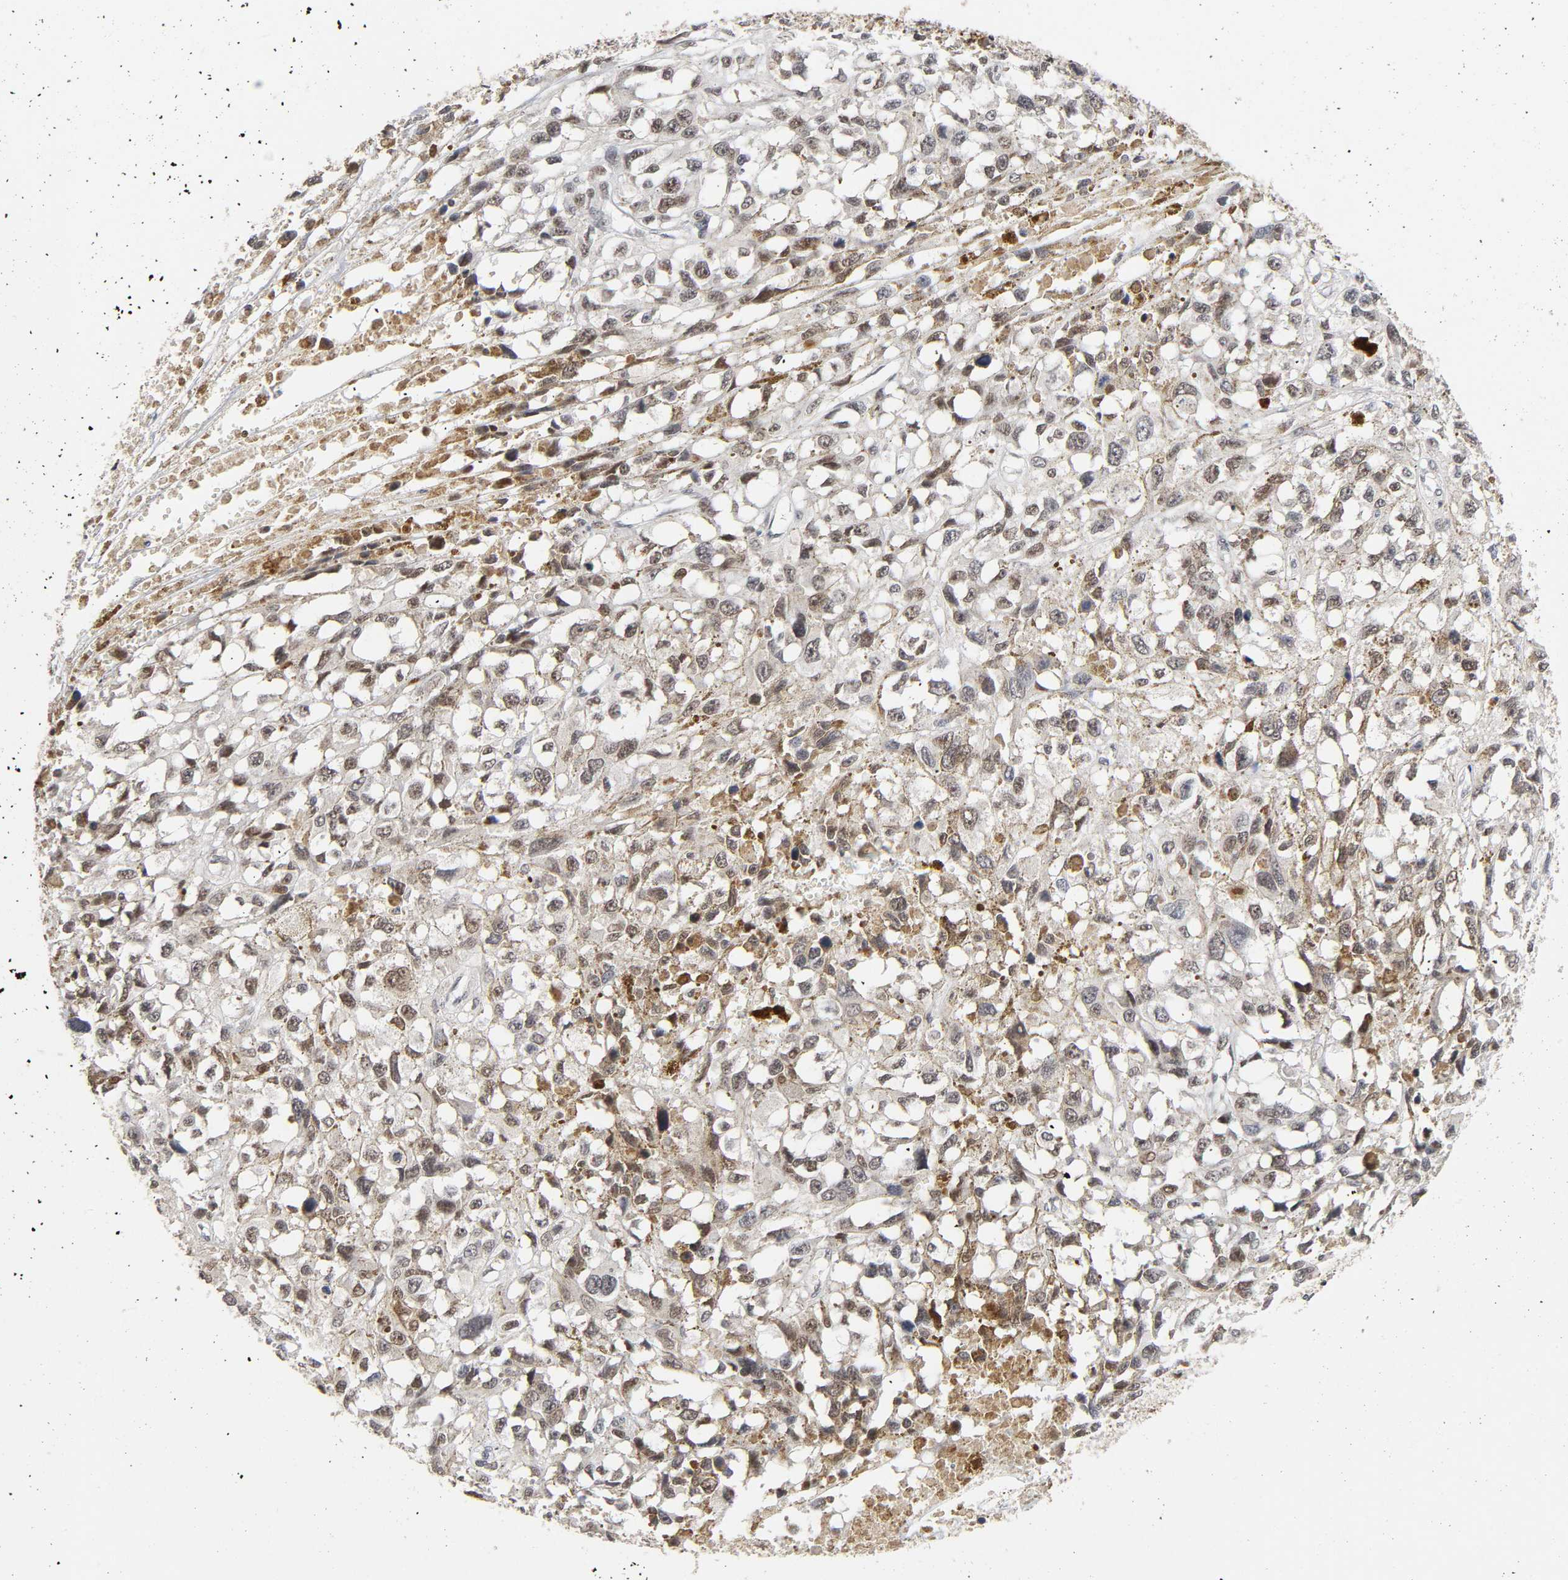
{"staining": {"intensity": "weak", "quantity": "25%-75%", "location": "cytoplasmic/membranous,nuclear"}, "tissue": "melanoma", "cell_type": "Tumor cells", "image_type": "cancer", "snomed": [{"axis": "morphology", "description": "Malignant melanoma, Metastatic site"}, {"axis": "topography", "description": "Lymph node"}], "caption": "An immunohistochemistry (IHC) micrograph of tumor tissue is shown. Protein staining in brown shows weak cytoplasmic/membranous and nuclear positivity in malignant melanoma (metastatic site) within tumor cells.", "gene": "KAT2B", "patient": {"sex": "male", "age": 59}}